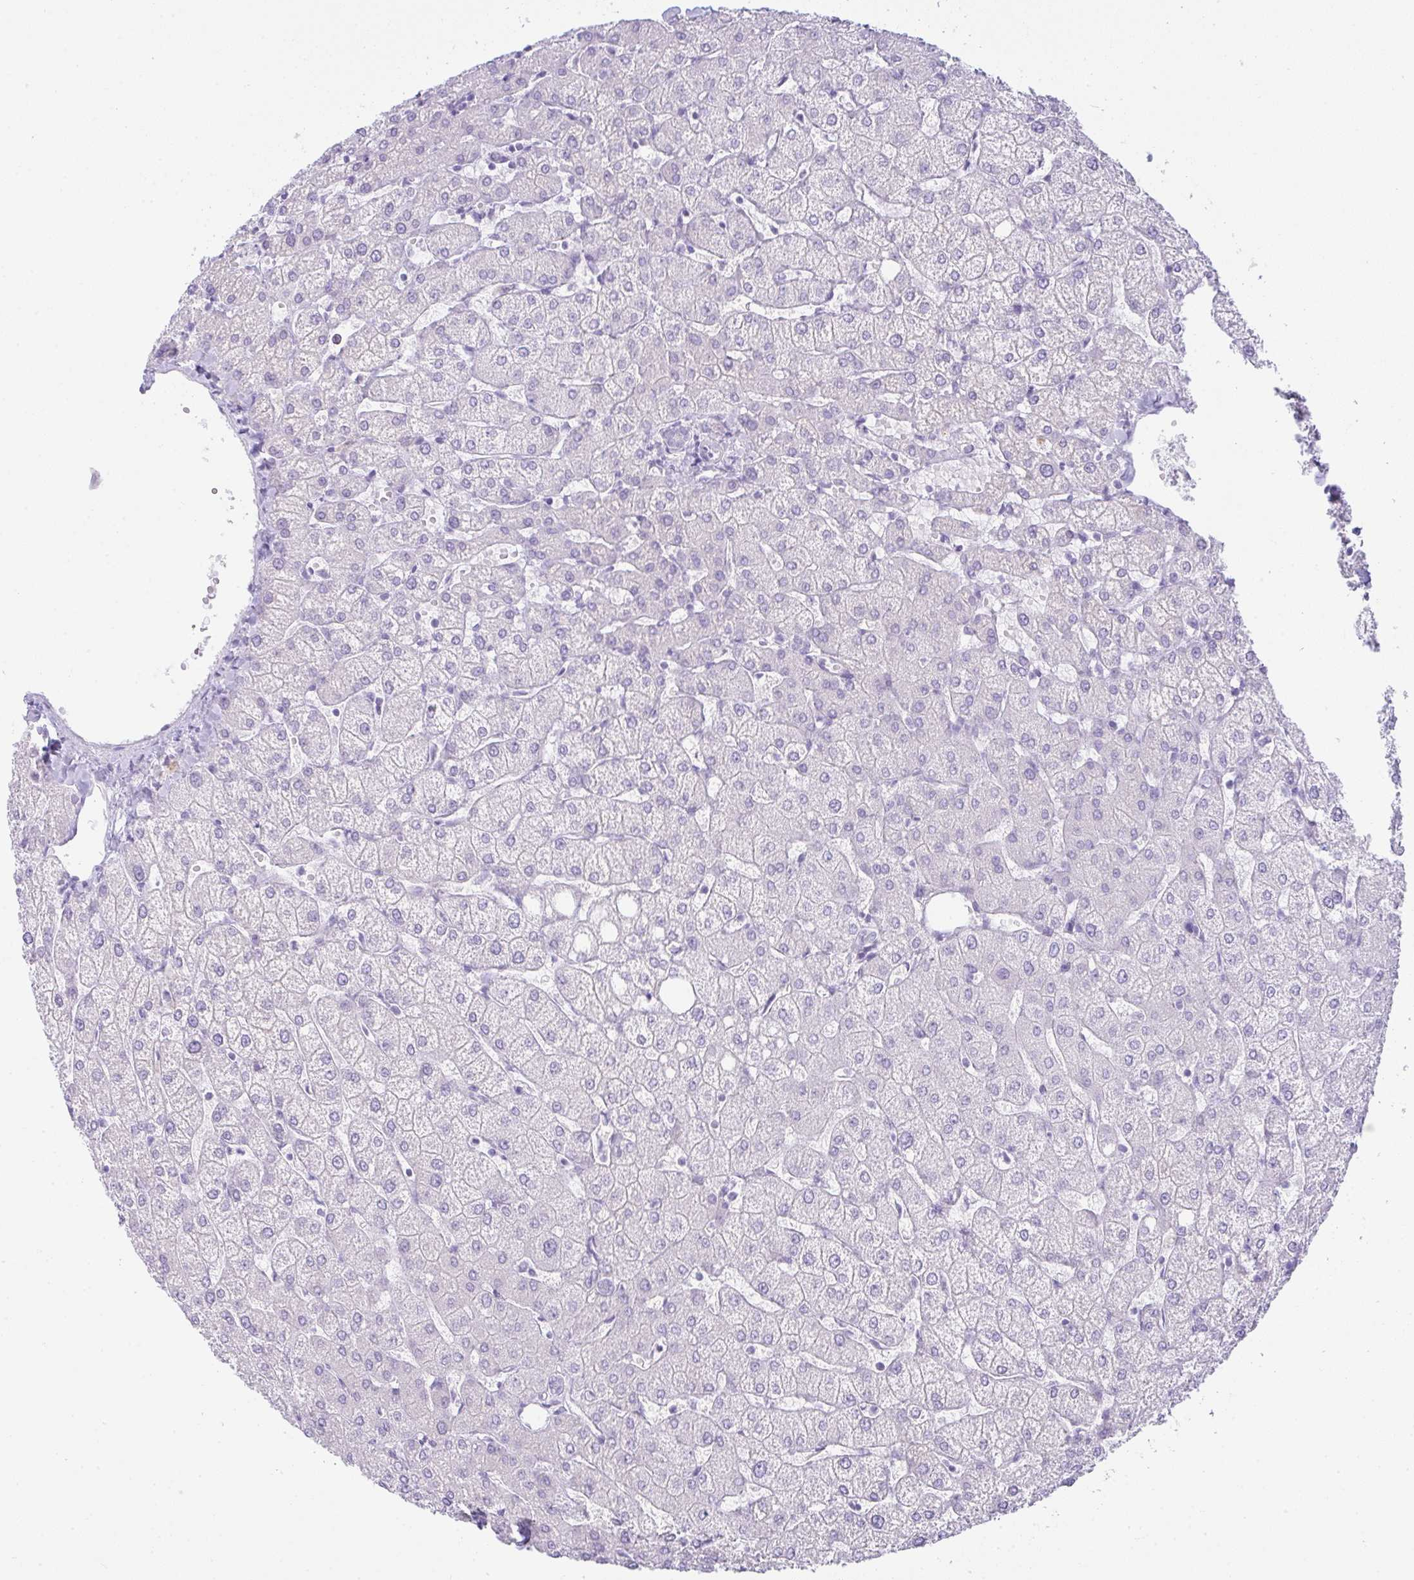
{"staining": {"intensity": "negative", "quantity": "none", "location": "none"}, "tissue": "liver", "cell_type": "Cholangiocytes", "image_type": "normal", "snomed": [{"axis": "morphology", "description": "Normal tissue, NOS"}, {"axis": "topography", "description": "Liver"}], "caption": "Image shows no significant protein positivity in cholangiocytes of unremarkable liver. (IHC, brightfield microscopy, high magnification).", "gene": "RASL10A", "patient": {"sex": "female", "age": 54}}